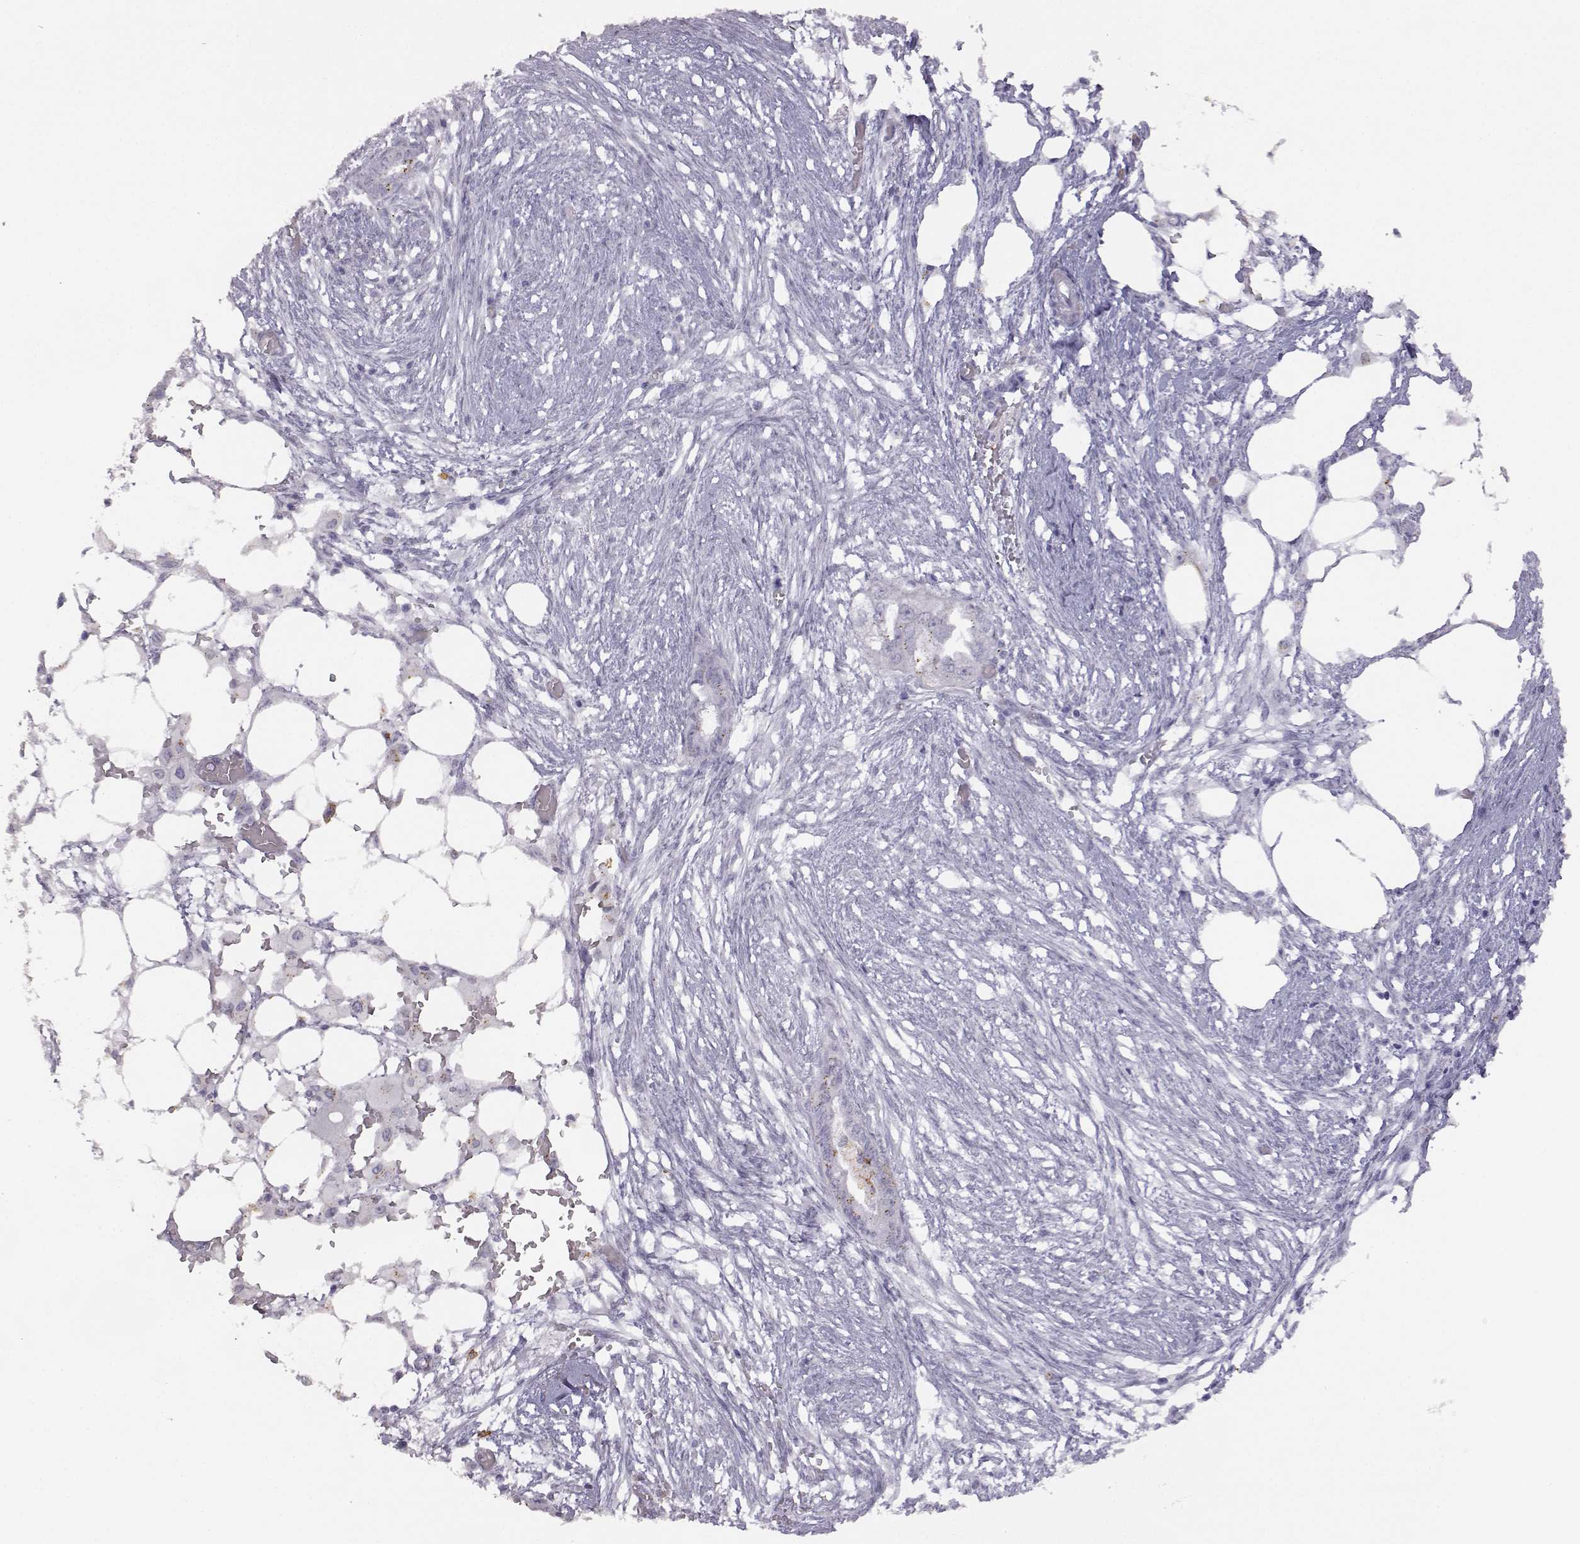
{"staining": {"intensity": "negative", "quantity": "none", "location": "none"}, "tissue": "endometrial cancer", "cell_type": "Tumor cells", "image_type": "cancer", "snomed": [{"axis": "morphology", "description": "Adenocarcinoma, NOS"}, {"axis": "morphology", "description": "Adenocarcinoma, metastatic, NOS"}, {"axis": "topography", "description": "Adipose tissue"}, {"axis": "topography", "description": "Endometrium"}], "caption": "Tumor cells are negative for brown protein staining in endometrial adenocarcinoma.", "gene": "VGF", "patient": {"sex": "female", "age": 67}}